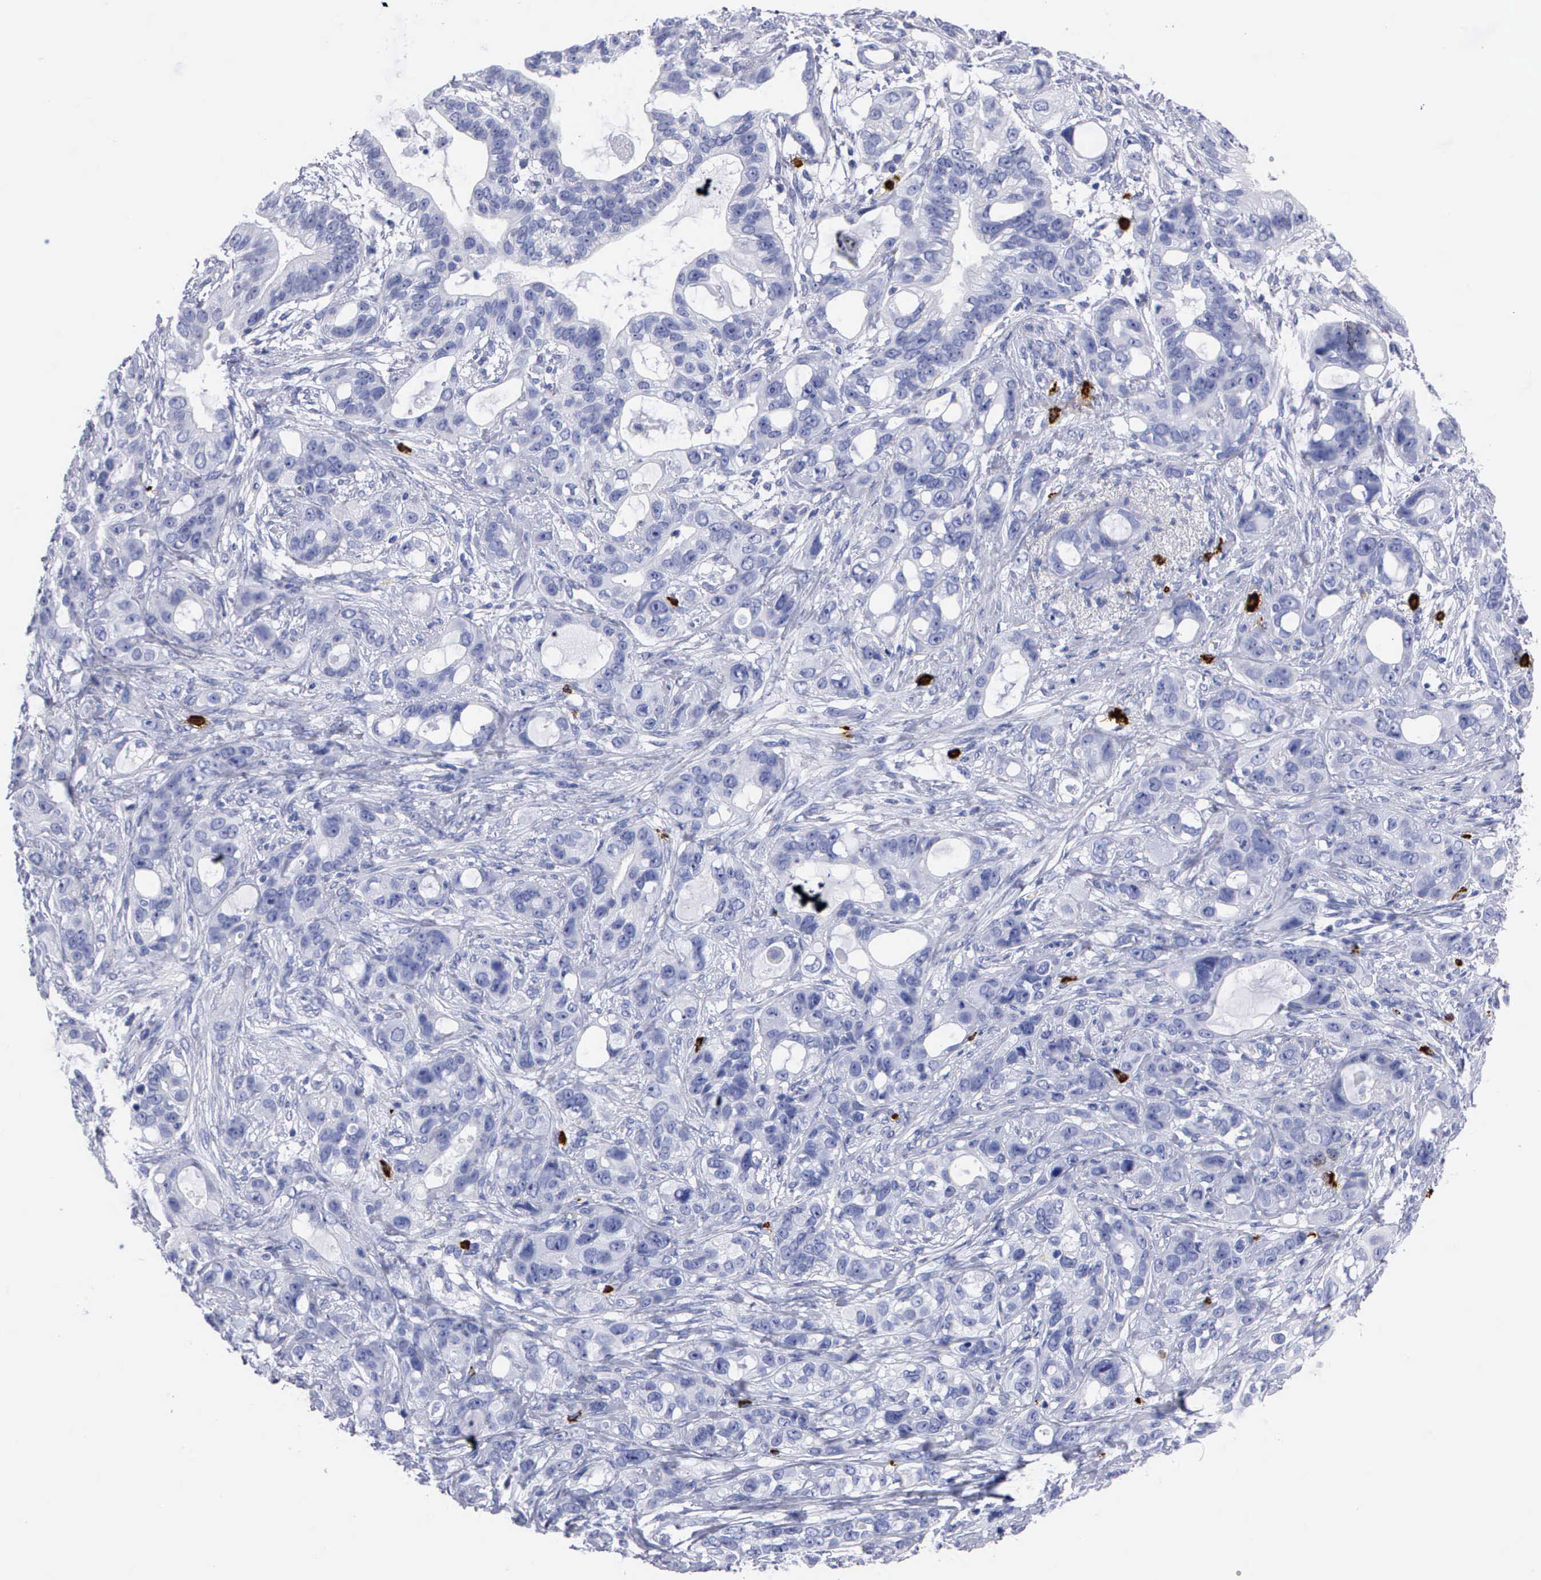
{"staining": {"intensity": "negative", "quantity": "none", "location": "none"}, "tissue": "stomach cancer", "cell_type": "Tumor cells", "image_type": "cancer", "snomed": [{"axis": "morphology", "description": "Adenocarcinoma, NOS"}, {"axis": "topography", "description": "Stomach, upper"}], "caption": "A micrograph of human stomach cancer is negative for staining in tumor cells.", "gene": "CTSG", "patient": {"sex": "male", "age": 47}}